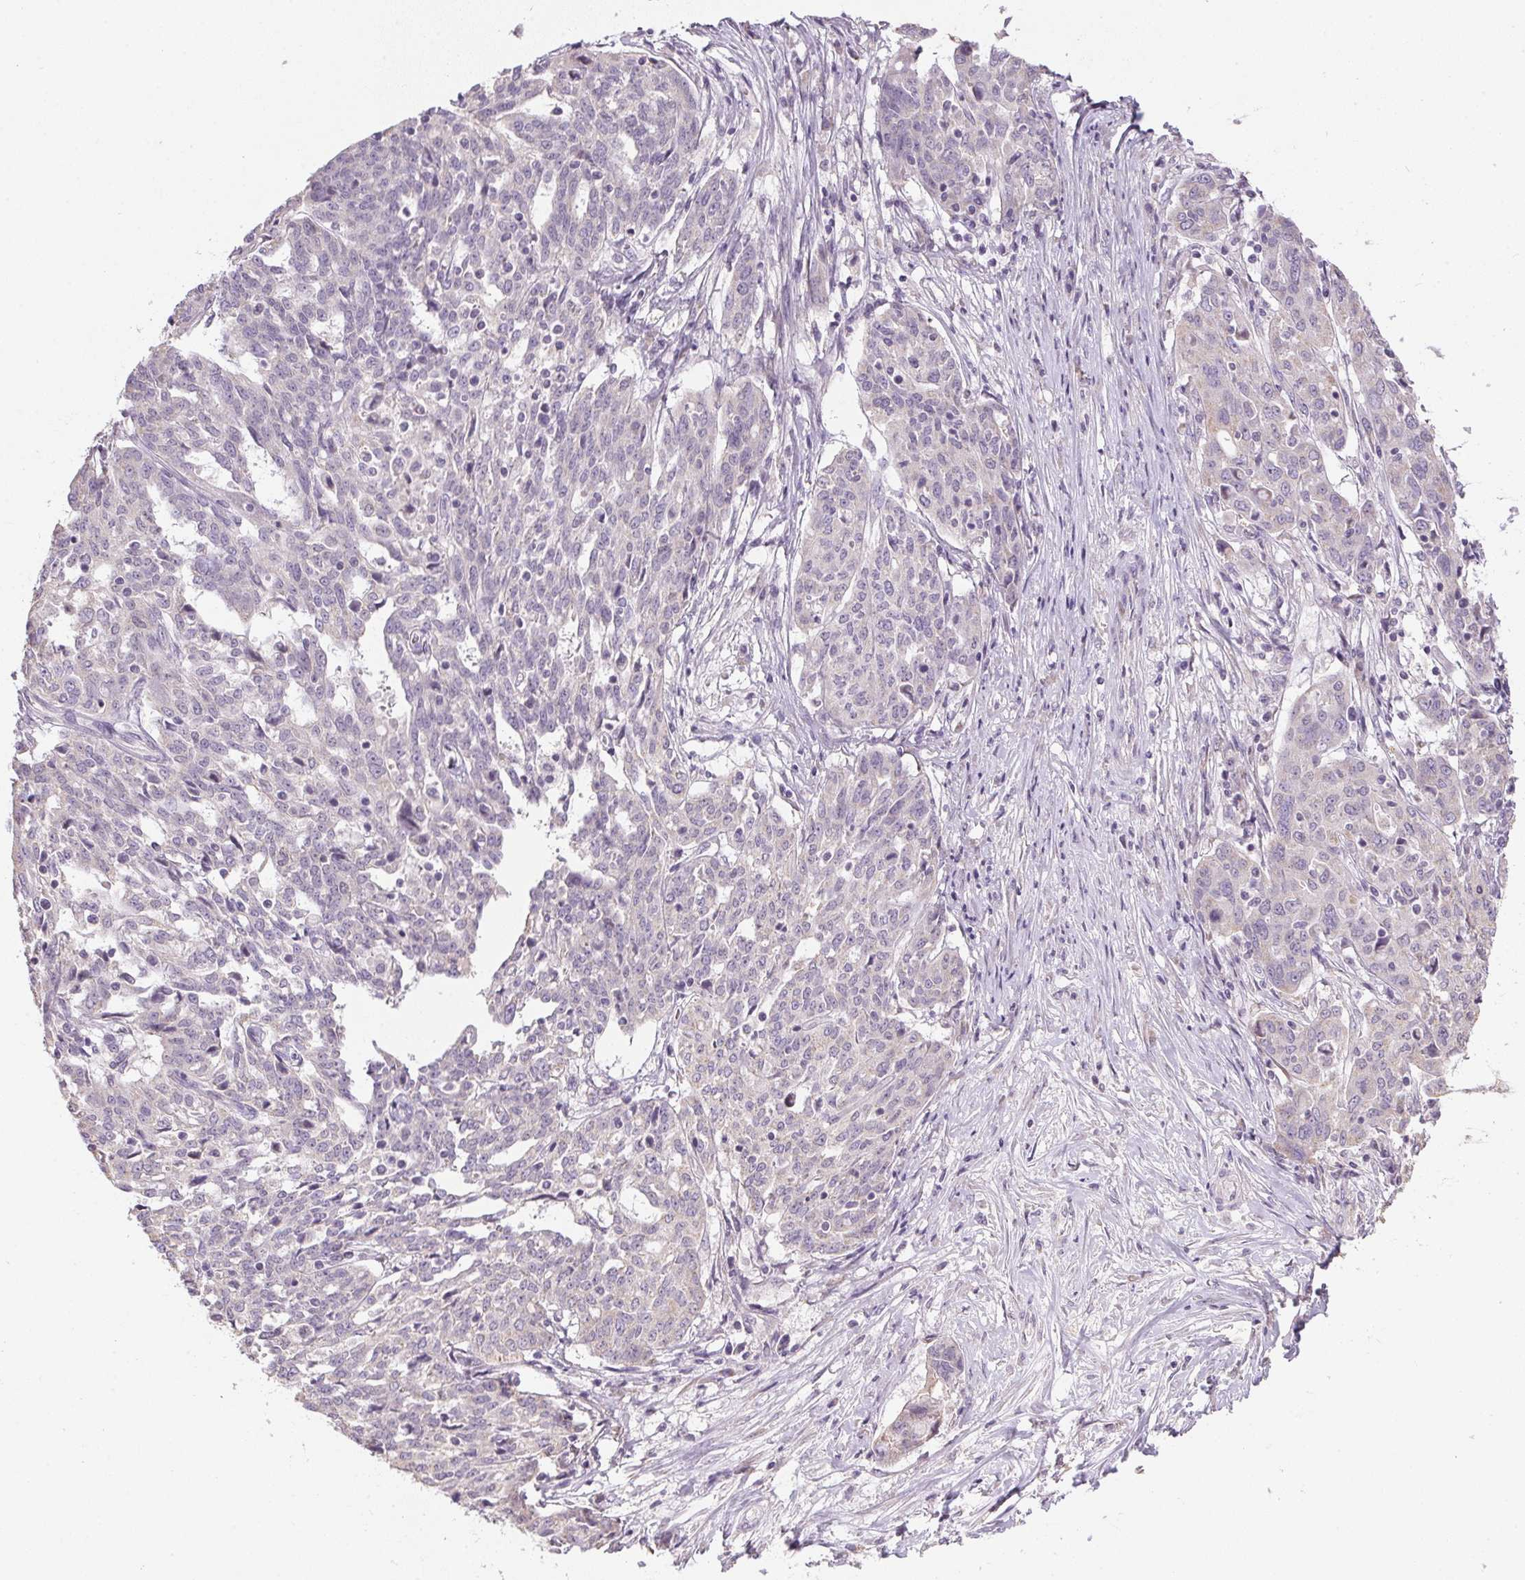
{"staining": {"intensity": "negative", "quantity": "none", "location": "none"}, "tissue": "ovarian cancer", "cell_type": "Tumor cells", "image_type": "cancer", "snomed": [{"axis": "morphology", "description": "Cystadenocarcinoma, serous, NOS"}, {"axis": "topography", "description": "Ovary"}], "caption": "Serous cystadenocarcinoma (ovarian) stained for a protein using immunohistochemistry (IHC) displays no expression tumor cells.", "gene": "SPACA9", "patient": {"sex": "female", "age": 67}}